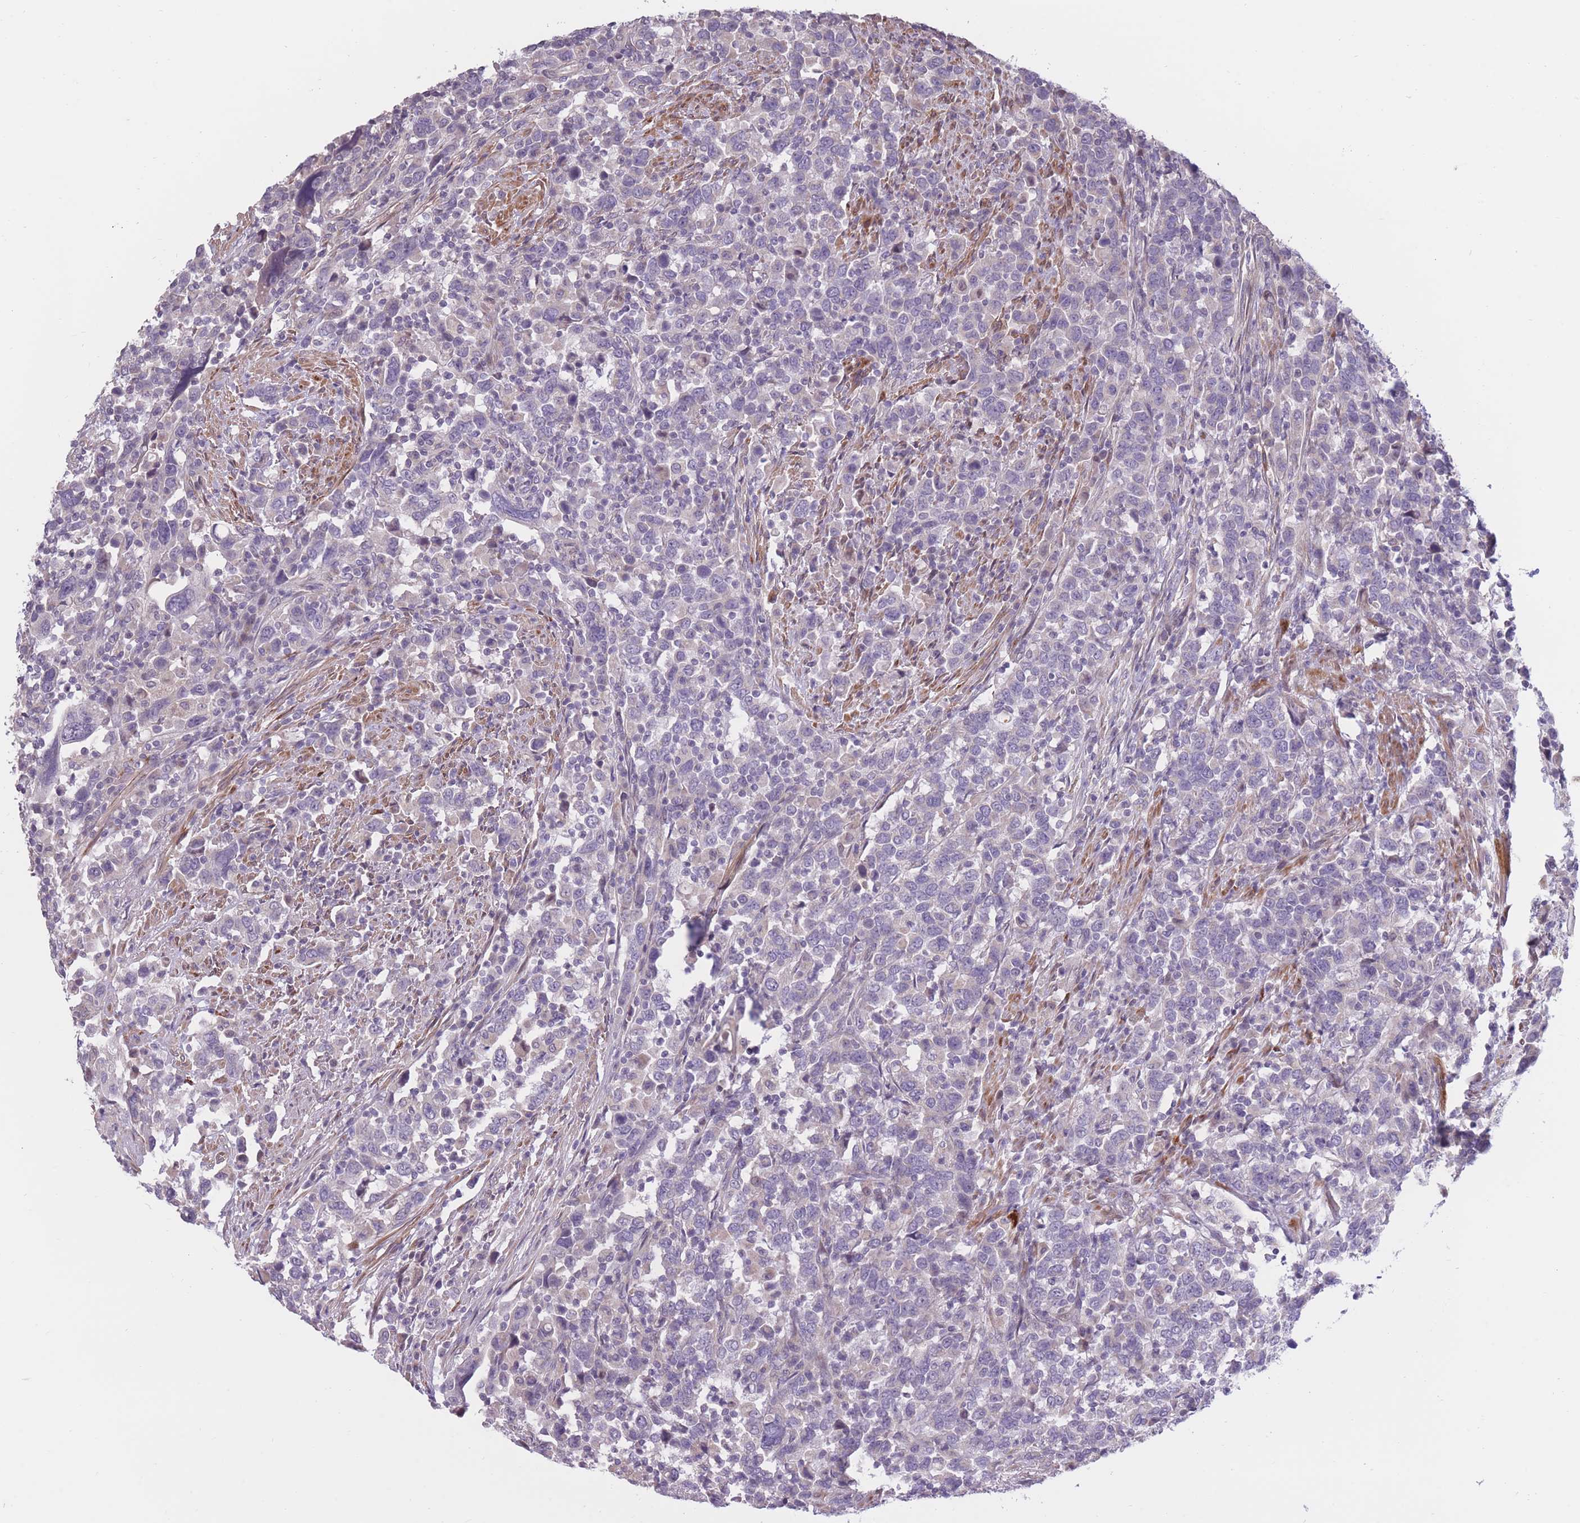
{"staining": {"intensity": "negative", "quantity": "none", "location": "none"}, "tissue": "urothelial cancer", "cell_type": "Tumor cells", "image_type": "cancer", "snomed": [{"axis": "morphology", "description": "Urothelial carcinoma, High grade"}, {"axis": "topography", "description": "Urinary bladder"}], "caption": "This is an immunohistochemistry (IHC) histopathology image of urothelial cancer. There is no staining in tumor cells.", "gene": "CCNQ", "patient": {"sex": "male", "age": 61}}